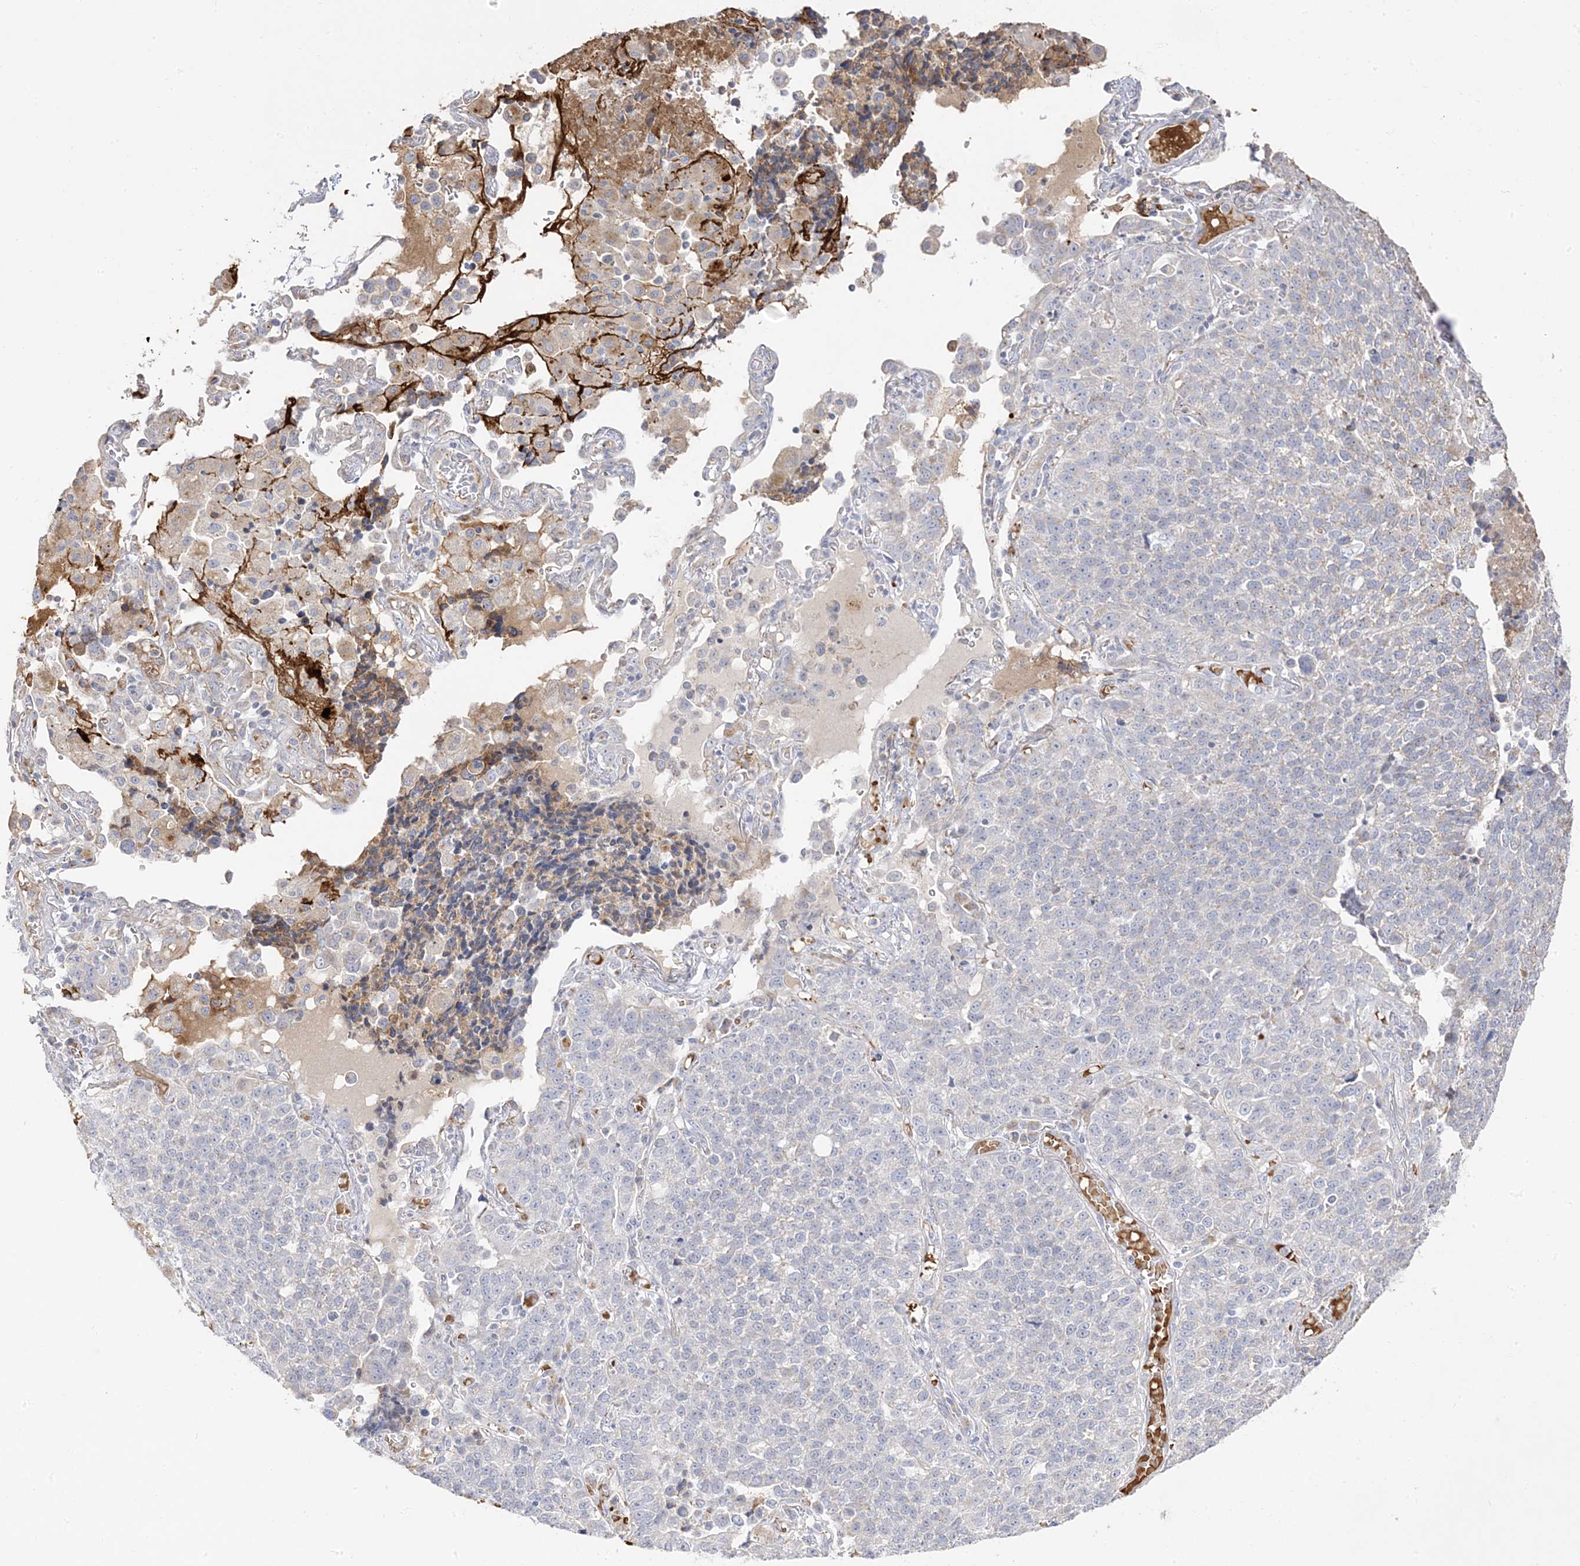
{"staining": {"intensity": "negative", "quantity": "none", "location": "none"}, "tissue": "lung cancer", "cell_type": "Tumor cells", "image_type": "cancer", "snomed": [{"axis": "morphology", "description": "Adenocarcinoma, NOS"}, {"axis": "topography", "description": "Lung"}], "caption": "The image displays no staining of tumor cells in lung cancer (adenocarcinoma). (DAB (3,3'-diaminobenzidine) IHC with hematoxylin counter stain).", "gene": "TRANK1", "patient": {"sex": "male", "age": 49}}